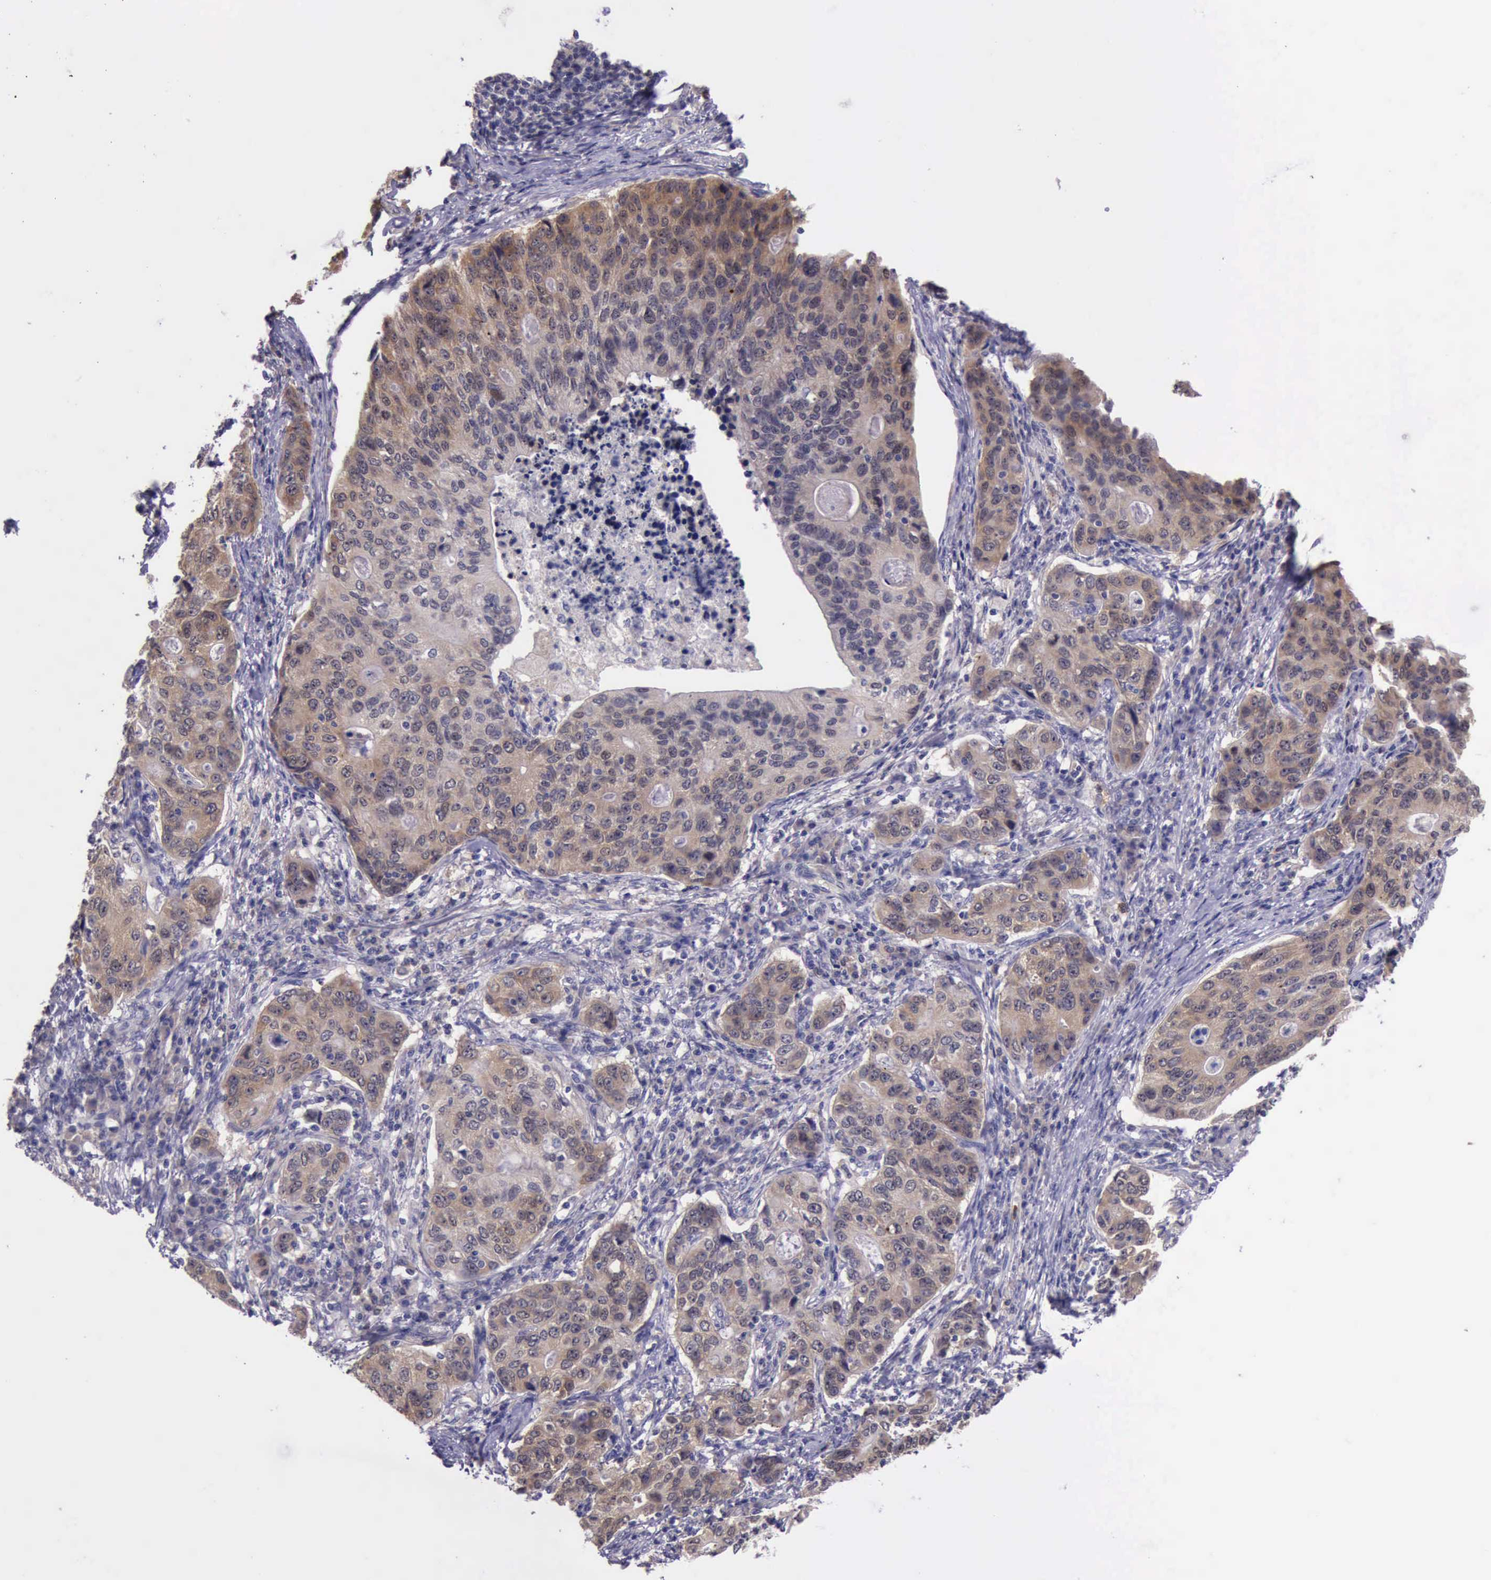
{"staining": {"intensity": "moderate", "quantity": ">75%", "location": "cytoplasmic/membranous"}, "tissue": "stomach cancer", "cell_type": "Tumor cells", "image_type": "cancer", "snomed": [{"axis": "morphology", "description": "Adenocarcinoma, NOS"}, {"axis": "topography", "description": "Esophagus"}, {"axis": "topography", "description": "Stomach"}], "caption": "Adenocarcinoma (stomach) stained for a protein (brown) demonstrates moderate cytoplasmic/membranous positive staining in approximately >75% of tumor cells.", "gene": "PLEK2", "patient": {"sex": "male", "age": 74}}